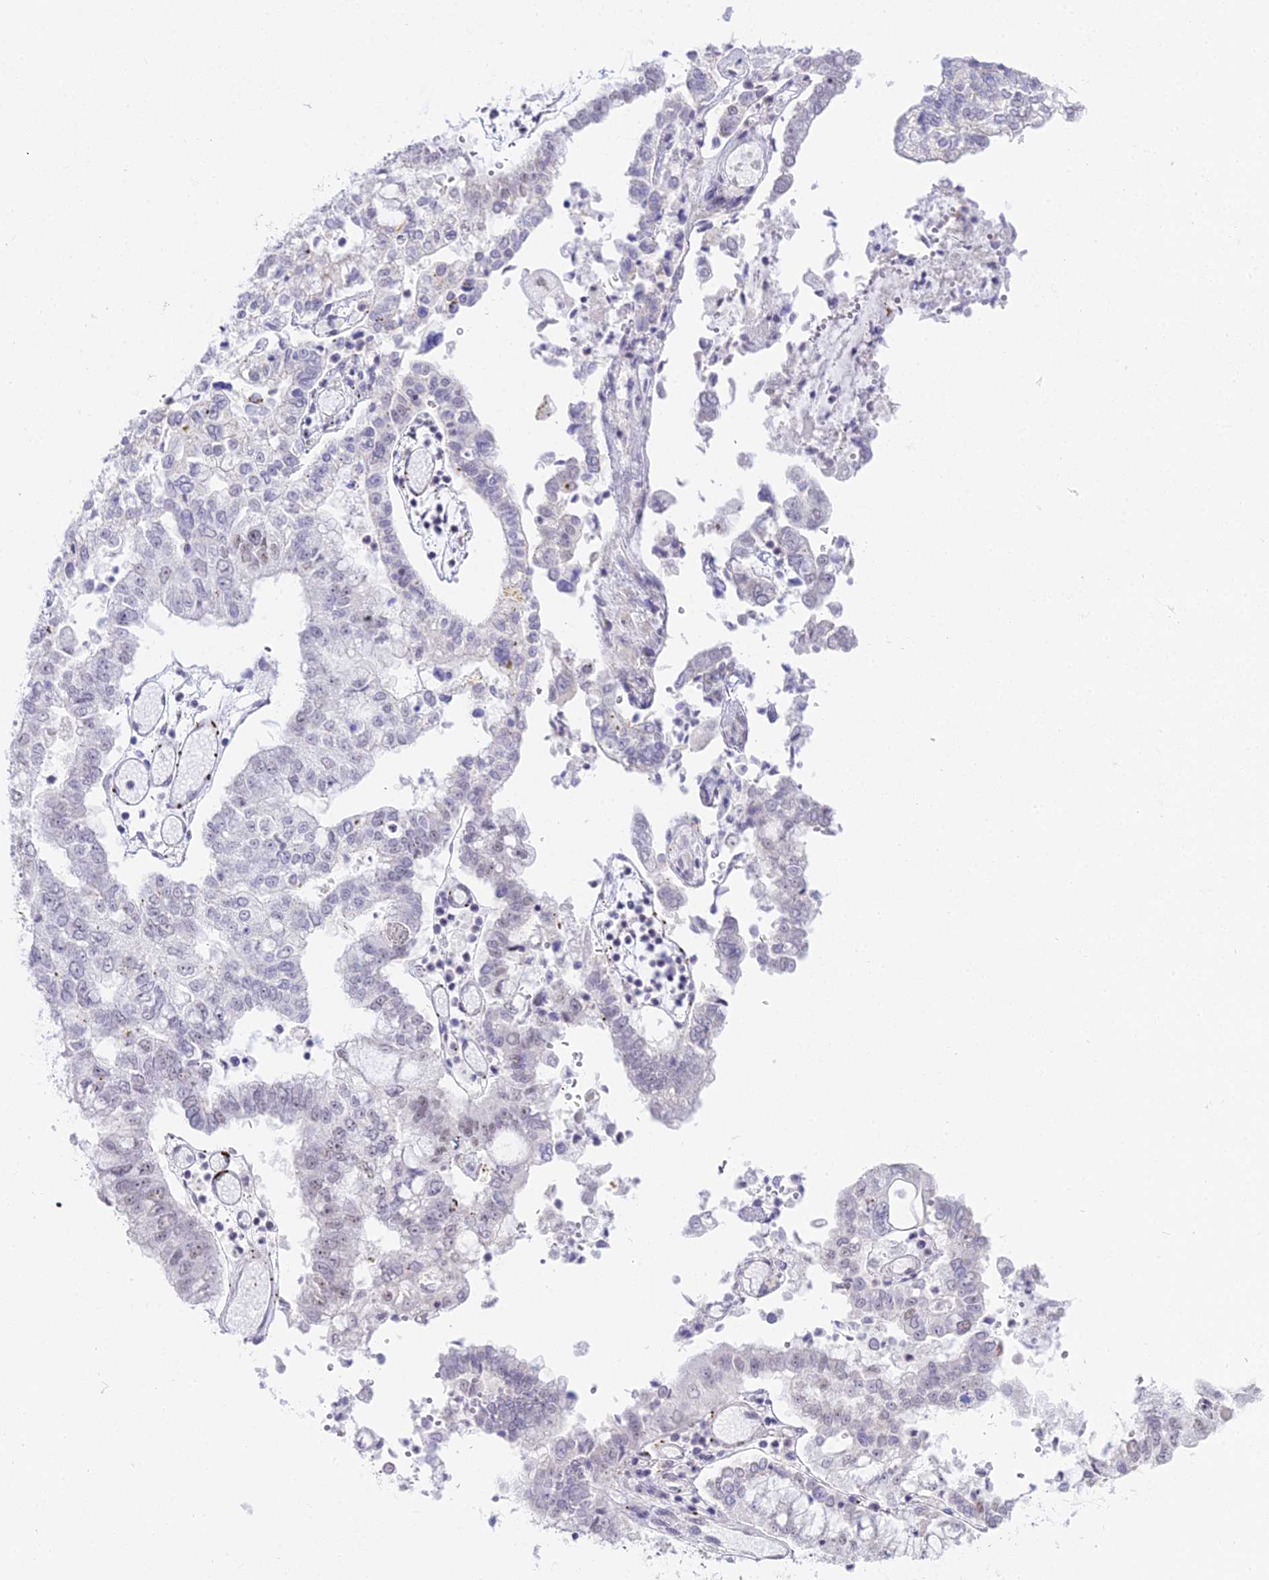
{"staining": {"intensity": "weak", "quantity": "<25%", "location": "nuclear"}, "tissue": "stomach cancer", "cell_type": "Tumor cells", "image_type": "cancer", "snomed": [{"axis": "morphology", "description": "Adenocarcinoma, NOS"}, {"axis": "topography", "description": "Stomach"}], "caption": "Protein analysis of stomach cancer shows no significant positivity in tumor cells.", "gene": "RBM12", "patient": {"sex": "male", "age": 76}}